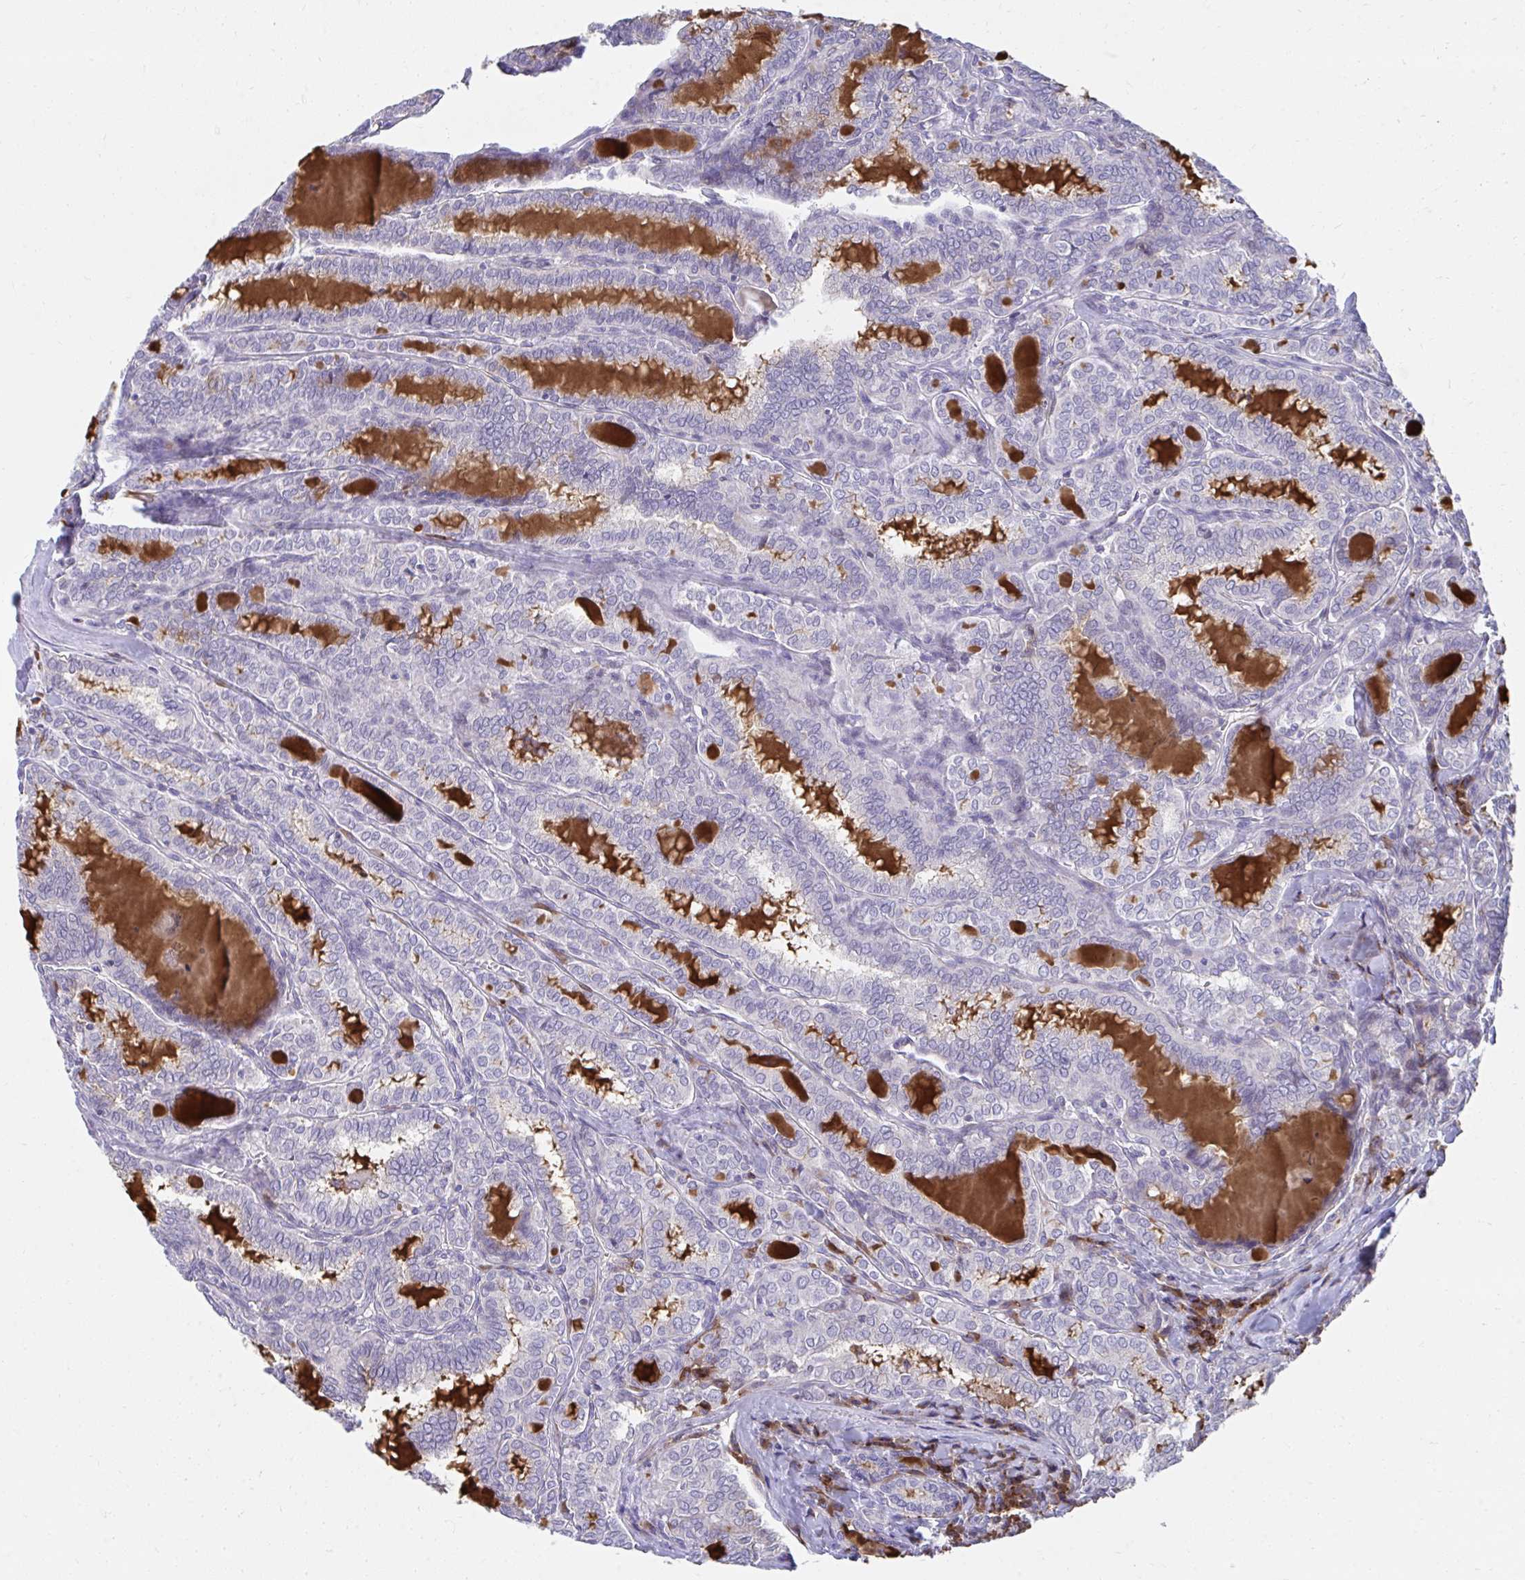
{"staining": {"intensity": "negative", "quantity": "none", "location": "none"}, "tissue": "thyroid cancer", "cell_type": "Tumor cells", "image_type": "cancer", "snomed": [{"axis": "morphology", "description": "Papillary adenocarcinoma, NOS"}, {"axis": "topography", "description": "Thyroid gland"}], "caption": "The histopathology image reveals no significant positivity in tumor cells of thyroid papillary adenocarcinoma. (DAB (3,3'-diaminobenzidine) IHC visualized using brightfield microscopy, high magnification).", "gene": "SLAMF7", "patient": {"sex": "female", "age": 30}}